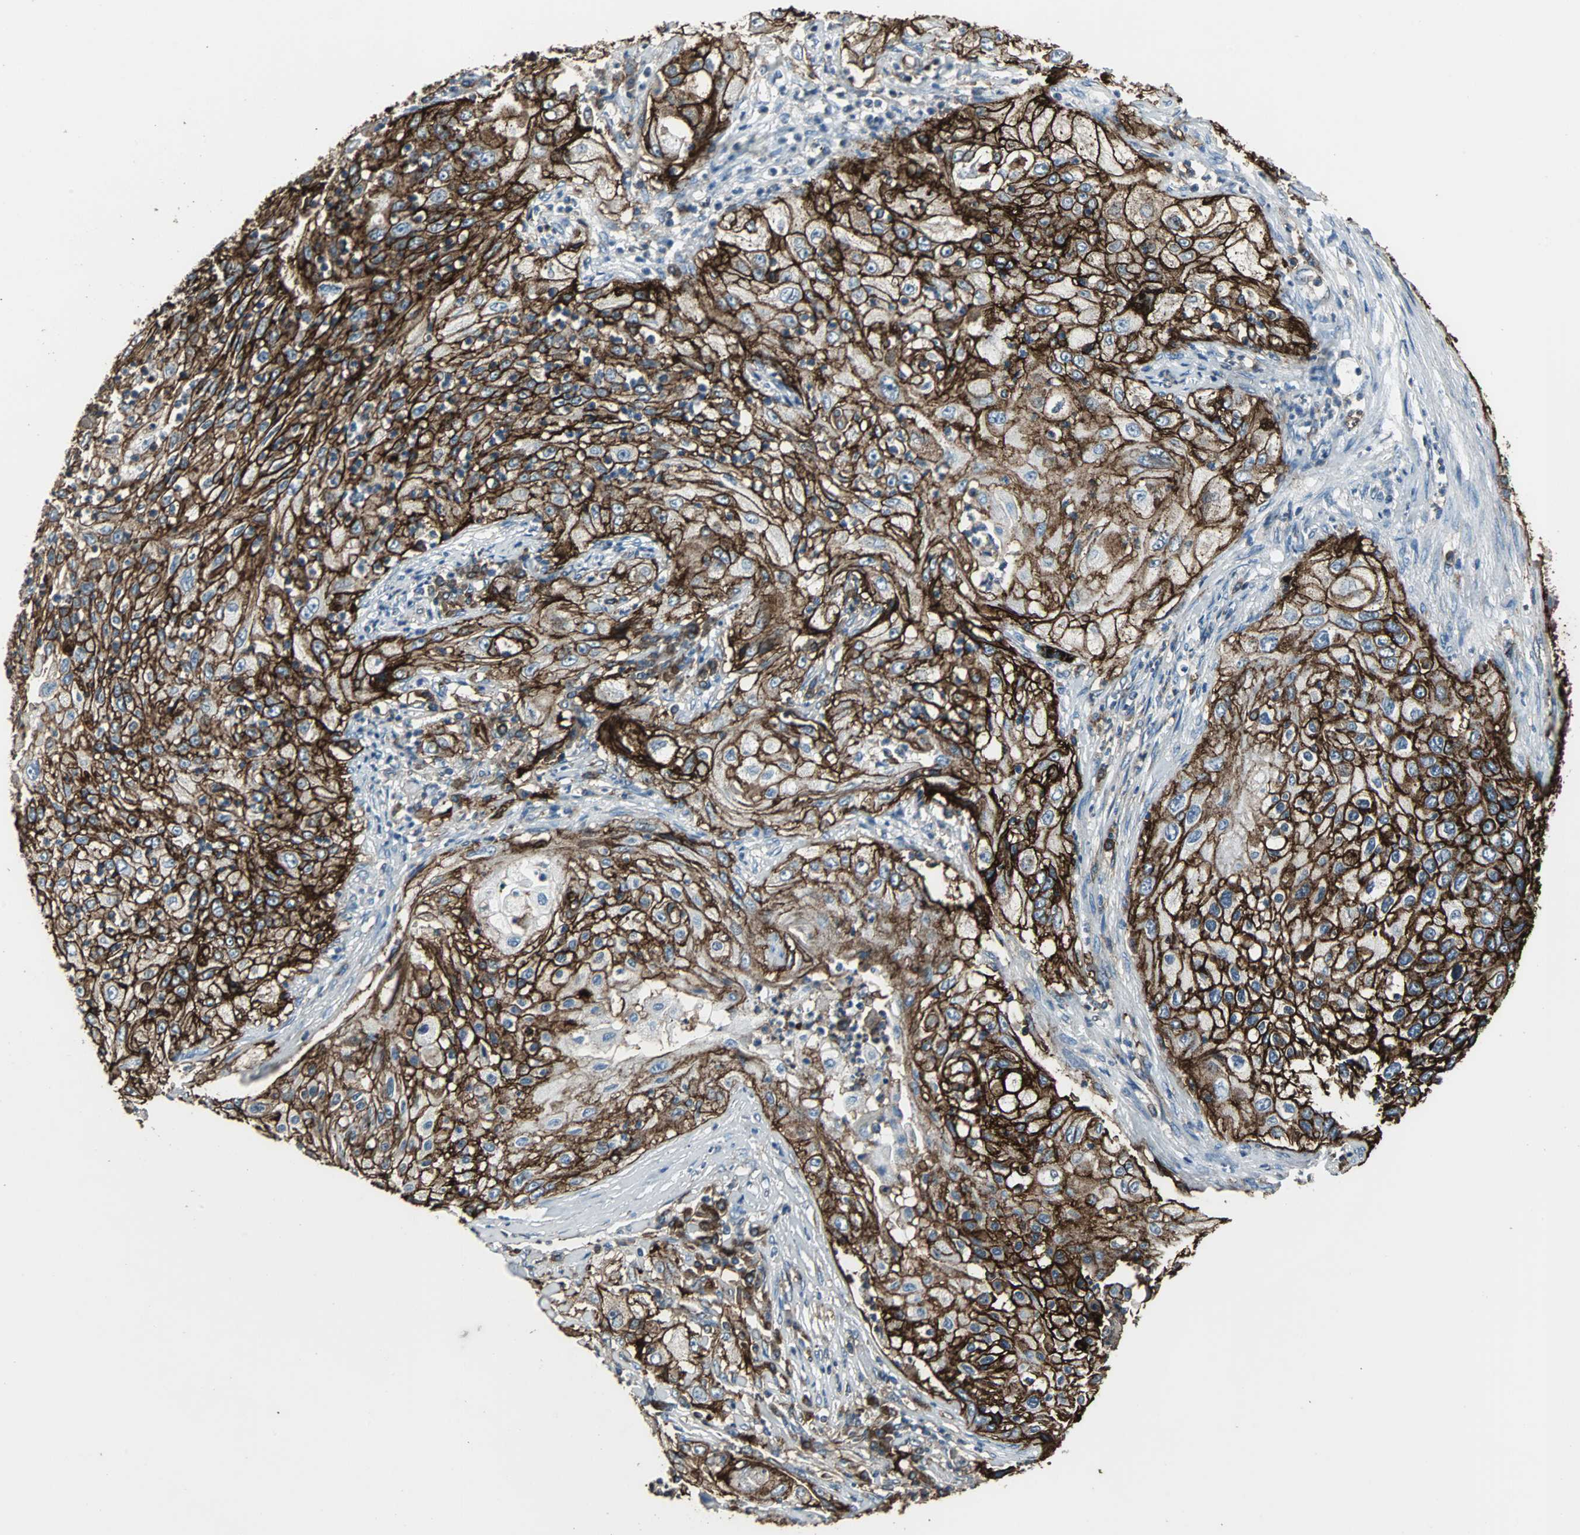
{"staining": {"intensity": "strong", "quantity": ">75%", "location": "cytoplasmic/membranous"}, "tissue": "lung cancer", "cell_type": "Tumor cells", "image_type": "cancer", "snomed": [{"axis": "morphology", "description": "Inflammation, NOS"}, {"axis": "morphology", "description": "Squamous cell carcinoma, NOS"}, {"axis": "topography", "description": "Lymph node"}, {"axis": "topography", "description": "Soft tissue"}, {"axis": "topography", "description": "Lung"}], "caption": "Lung cancer (squamous cell carcinoma) stained for a protein (brown) demonstrates strong cytoplasmic/membranous positive expression in about >75% of tumor cells.", "gene": "F11R", "patient": {"sex": "male", "age": 66}}